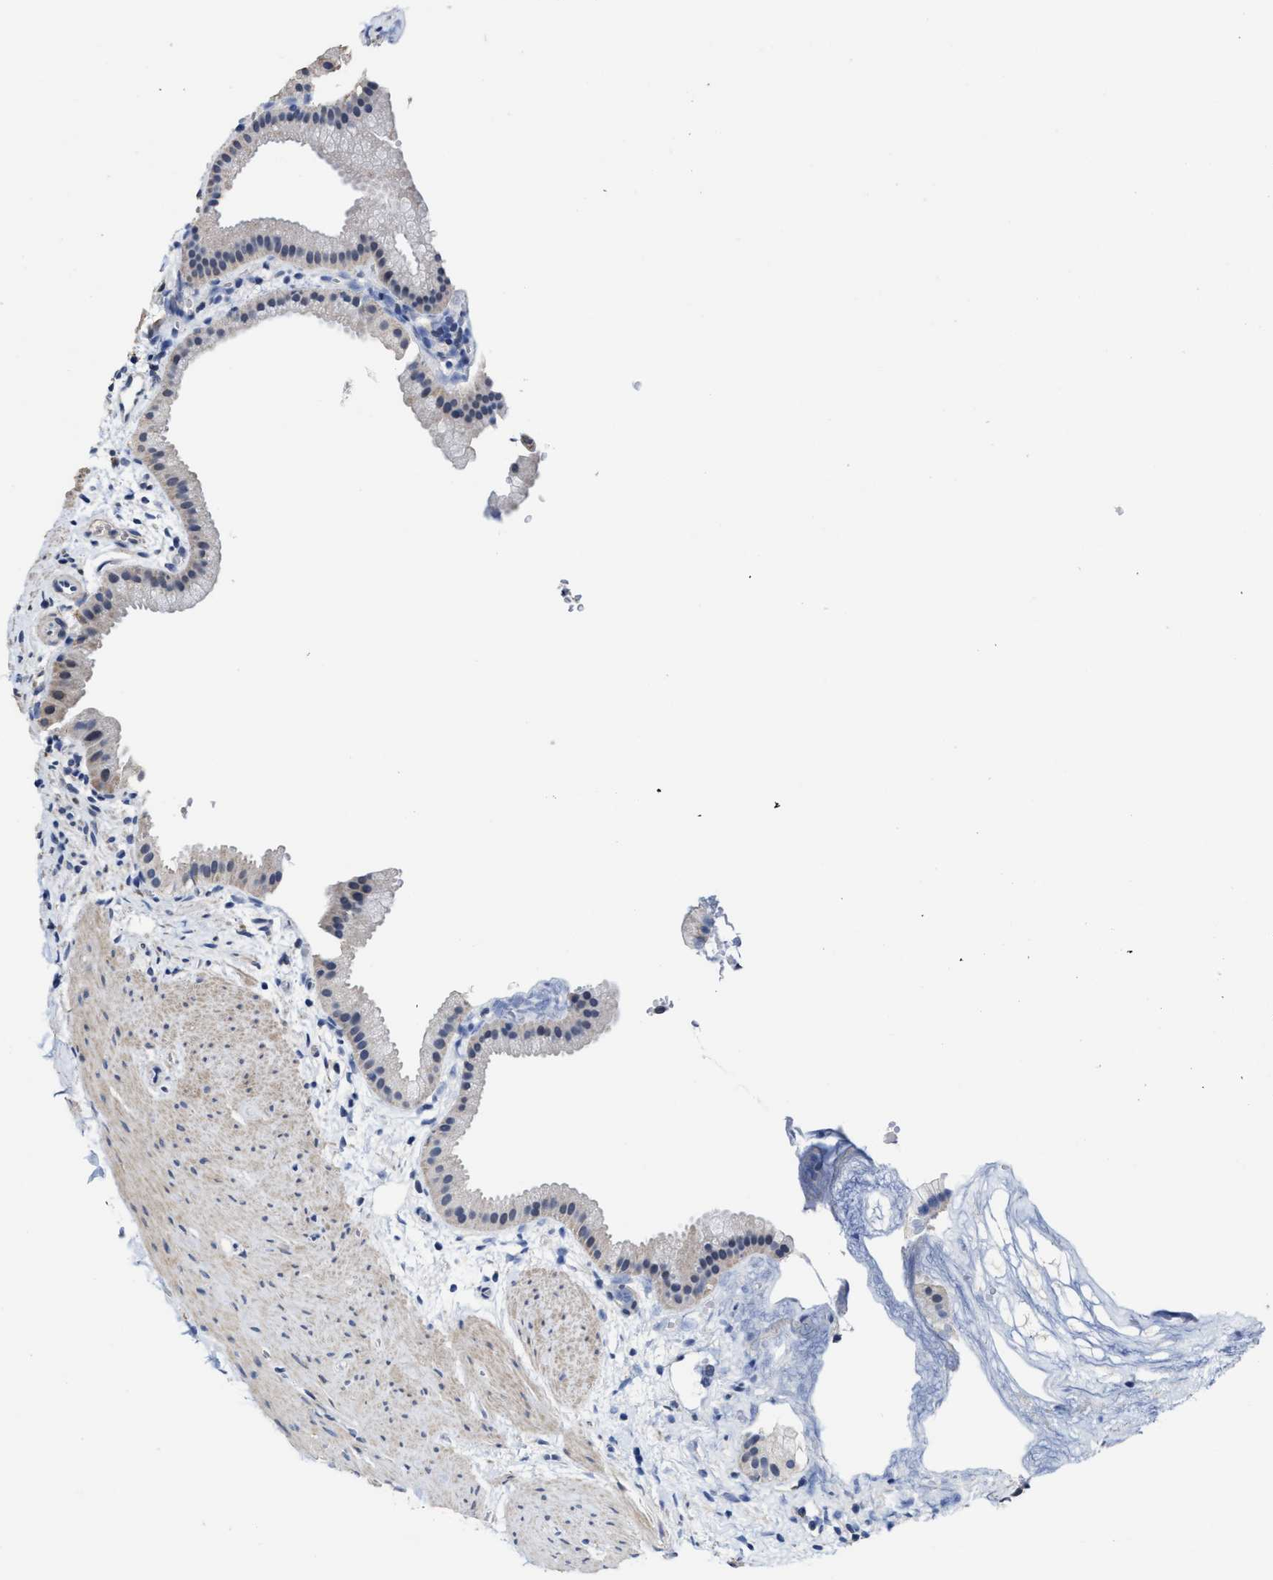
{"staining": {"intensity": "weak", "quantity": "<25%", "location": "cytoplasmic/membranous"}, "tissue": "gallbladder", "cell_type": "Glandular cells", "image_type": "normal", "snomed": [{"axis": "morphology", "description": "Normal tissue, NOS"}, {"axis": "topography", "description": "Gallbladder"}], "caption": "Immunohistochemistry (IHC) photomicrograph of normal human gallbladder stained for a protein (brown), which shows no expression in glandular cells.", "gene": "ZFAT", "patient": {"sex": "female", "age": 64}}